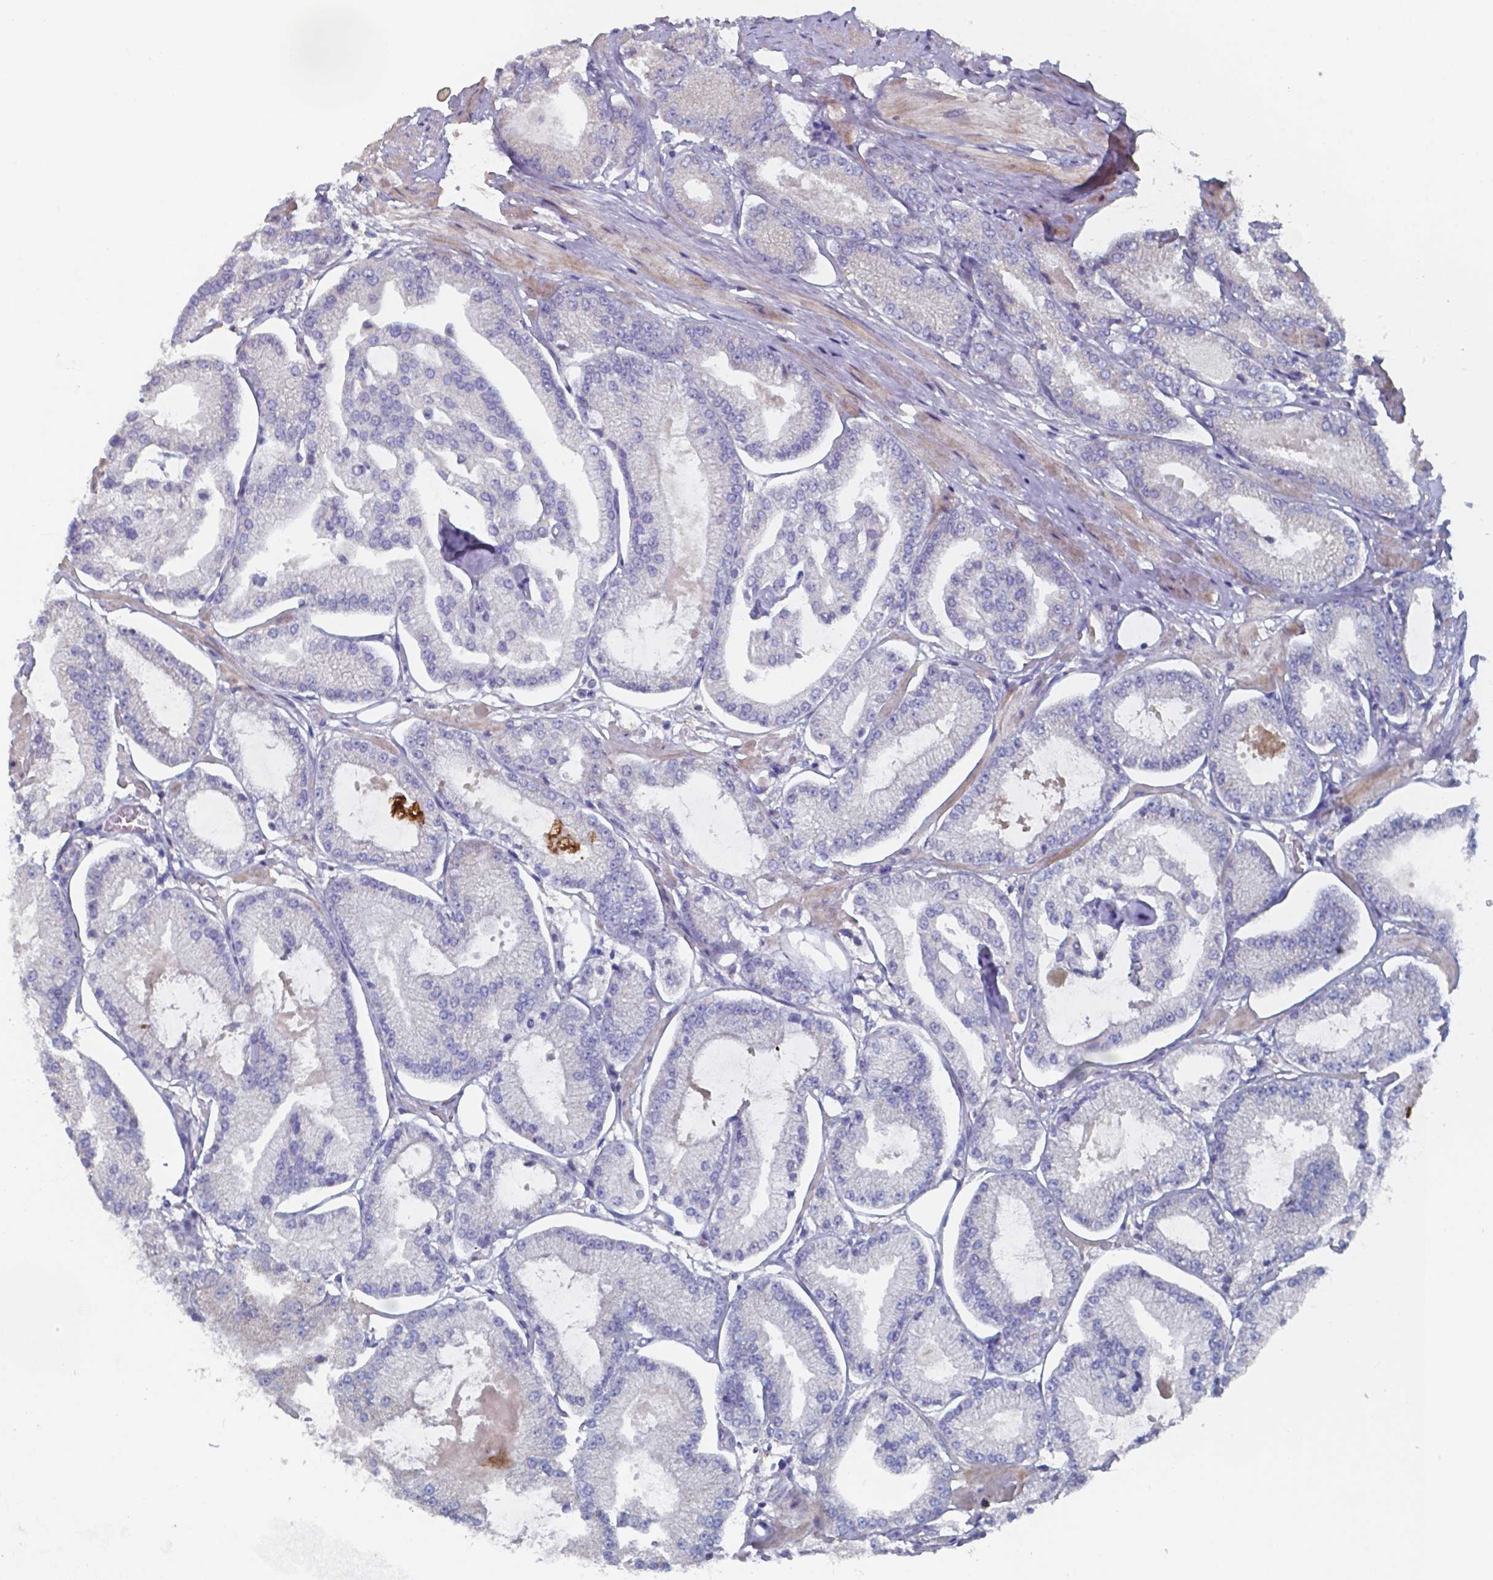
{"staining": {"intensity": "negative", "quantity": "none", "location": "none"}, "tissue": "prostate cancer", "cell_type": "Tumor cells", "image_type": "cancer", "snomed": [{"axis": "morphology", "description": "Adenocarcinoma, Low grade"}, {"axis": "topography", "description": "Prostate"}], "caption": "A photomicrograph of prostate cancer stained for a protein exhibits no brown staining in tumor cells.", "gene": "FOXJ1", "patient": {"sex": "male", "age": 55}}